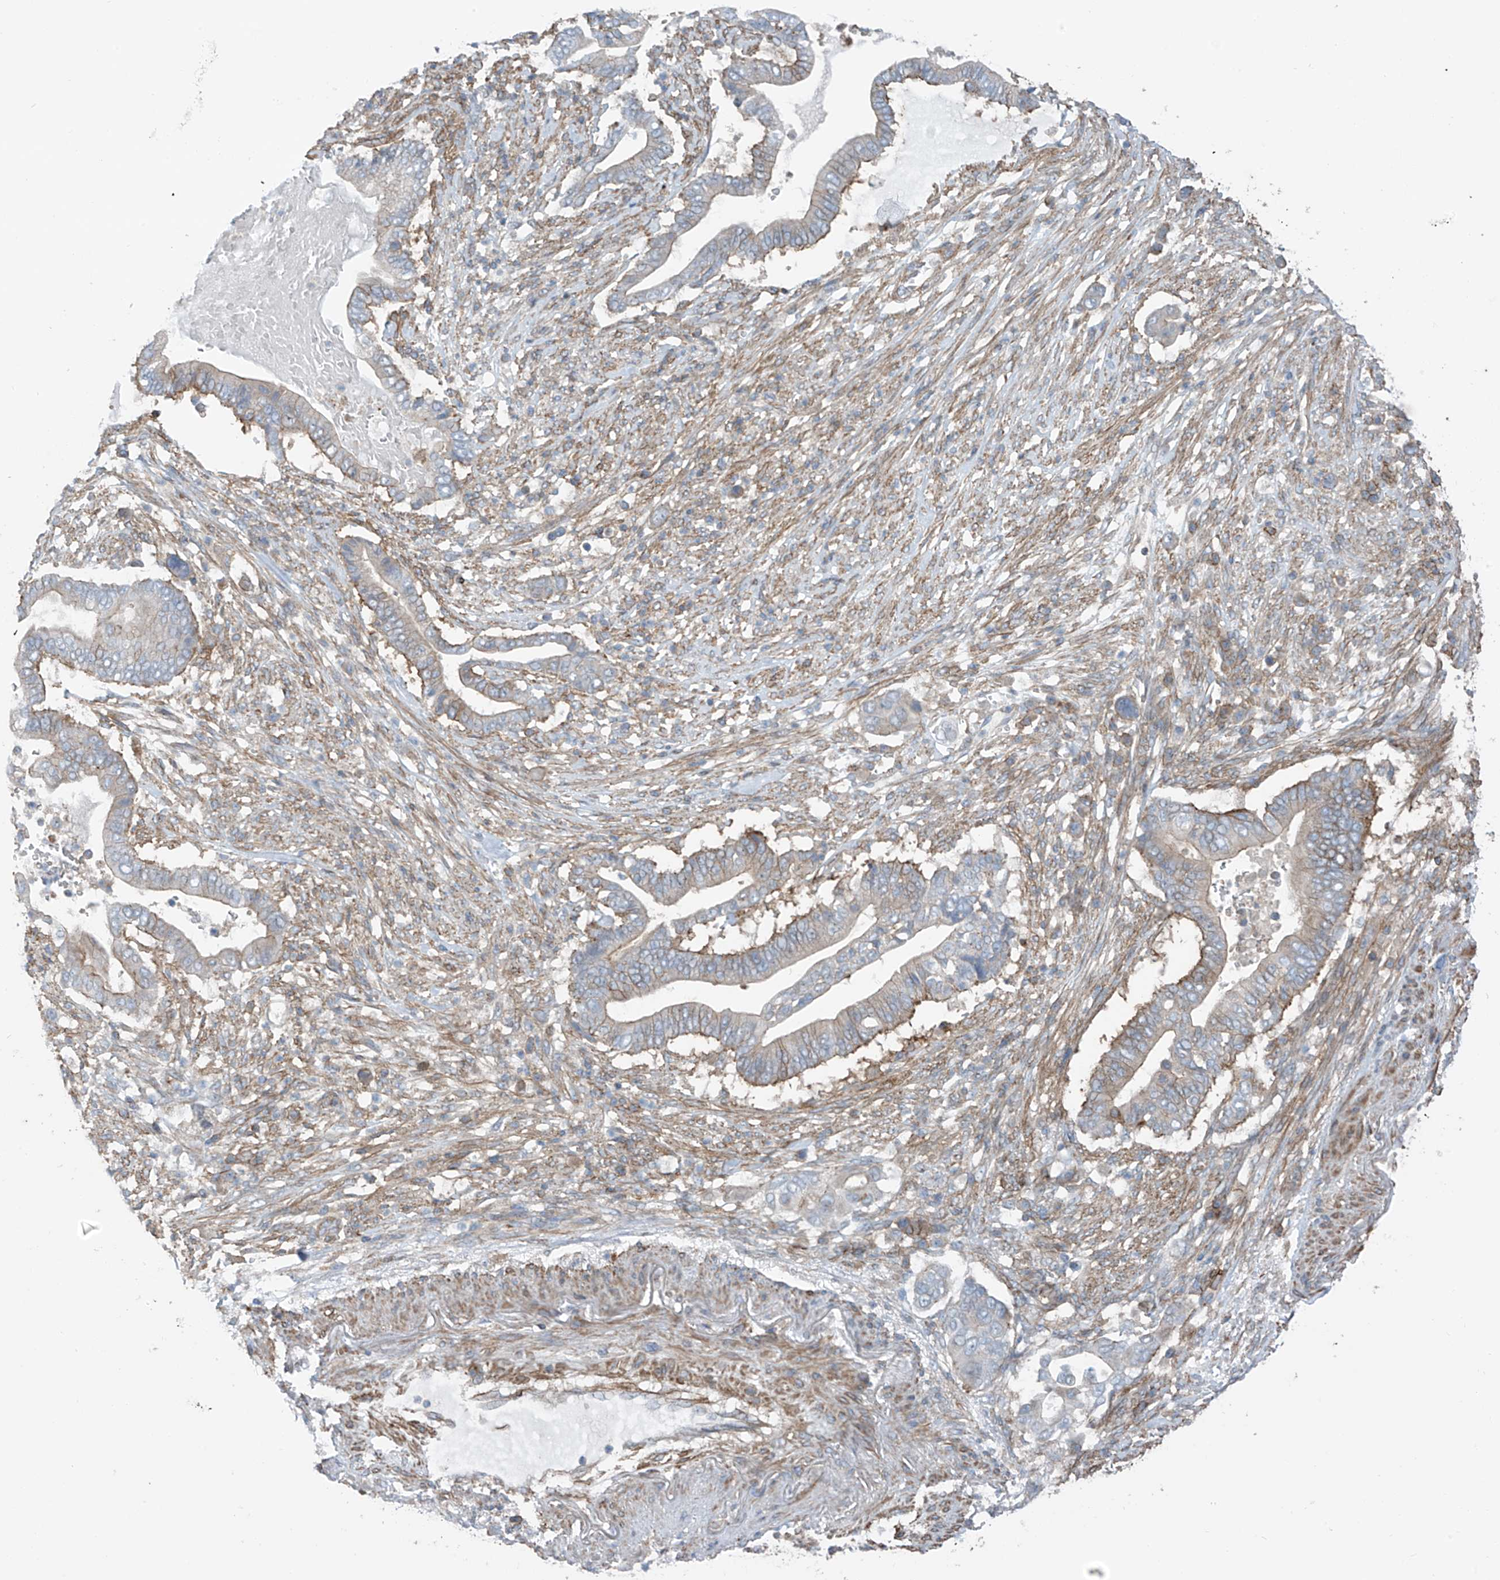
{"staining": {"intensity": "moderate", "quantity": "<25%", "location": "cytoplasmic/membranous"}, "tissue": "pancreatic cancer", "cell_type": "Tumor cells", "image_type": "cancer", "snomed": [{"axis": "morphology", "description": "Adenocarcinoma, NOS"}, {"axis": "topography", "description": "Pancreas"}], "caption": "Human pancreatic cancer stained with a protein marker reveals moderate staining in tumor cells.", "gene": "SLC1A5", "patient": {"sex": "male", "age": 68}}